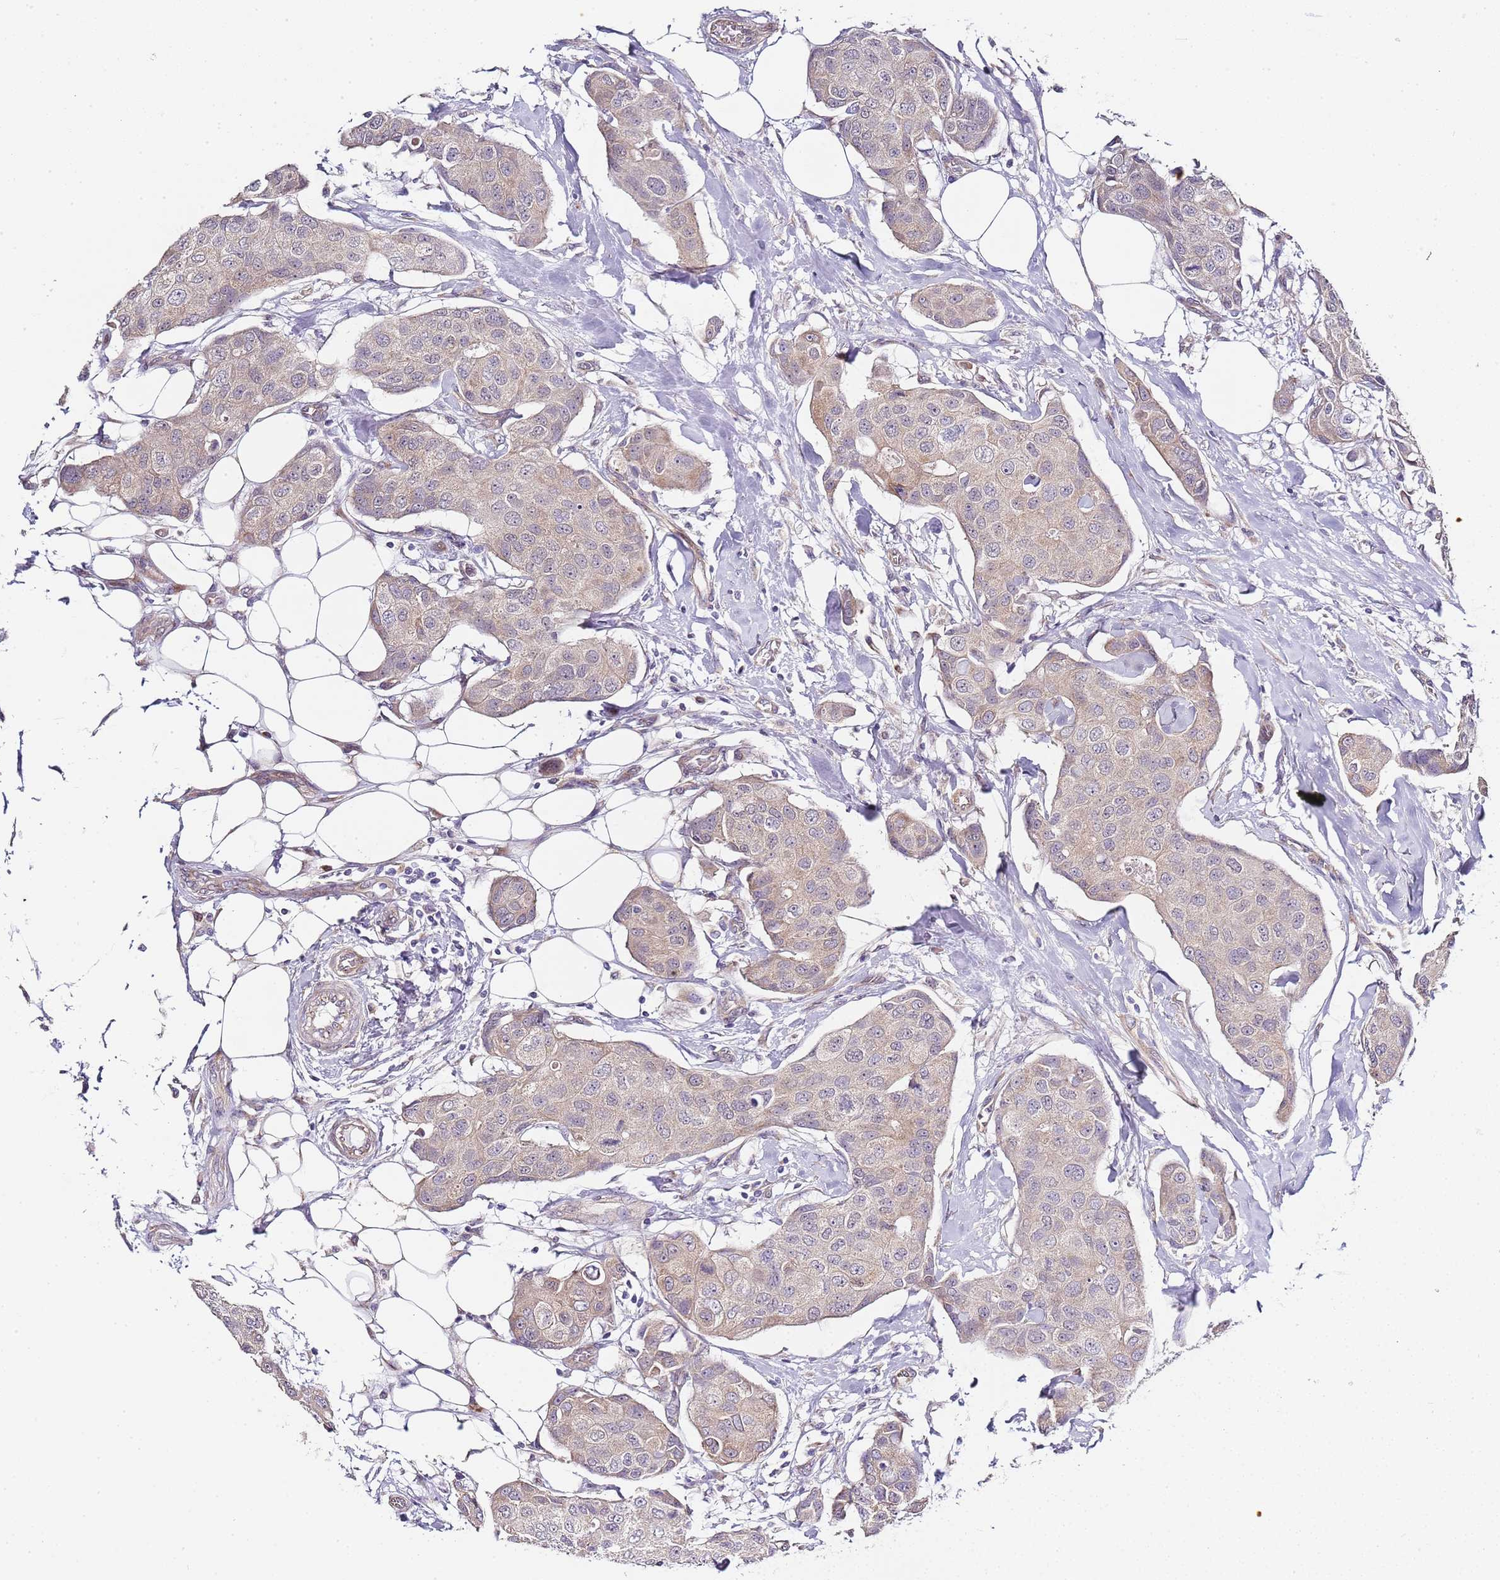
{"staining": {"intensity": "weak", "quantity": "<25%", "location": "cytoplasmic/membranous"}, "tissue": "breast cancer", "cell_type": "Tumor cells", "image_type": "cancer", "snomed": [{"axis": "morphology", "description": "Duct carcinoma"}, {"axis": "topography", "description": "Breast"}, {"axis": "topography", "description": "Lymph node"}], "caption": "This is an immunohistochemistry micrograph of human breast cancer. There is no staining in tumor cells.", "gene": "TBC1D9", "patient": {"sex": "female", "age": 80}}